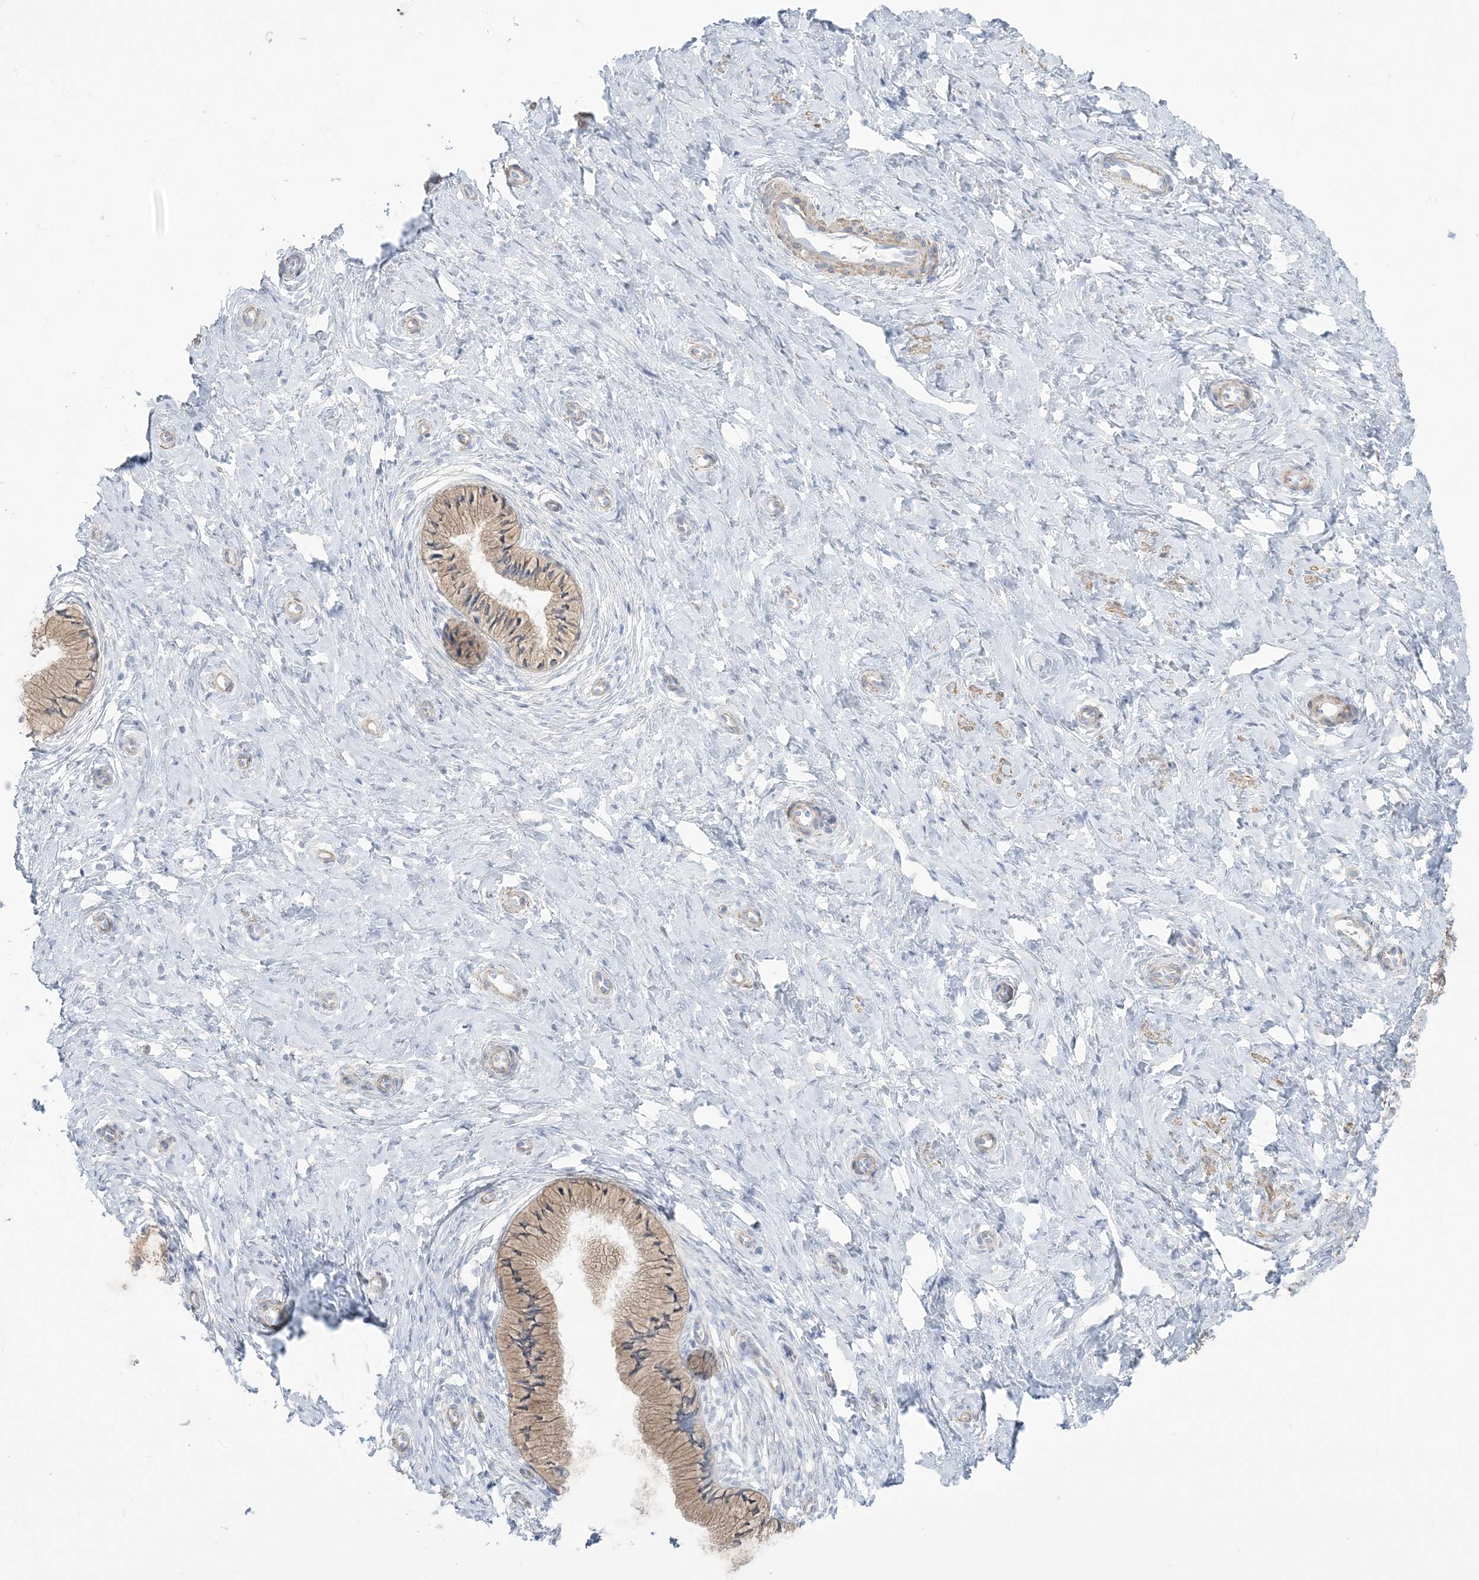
{"staining": {"intensity": "weak", "quantity": ">75%", "location": "cytoplasmic/membranous"}, "tissue": "cervix", "cell_type": "Glandular cells", "image_type": "normal", "snomed": [{"axis": "morphology", "description": "Normal tissue, NOS"}, {"axis": "topography", "description": "Cervix"}], "caption": "DAB immunohistochemical staining of normal human cervix shows weak cytoplasmic/membranous protein positivity in approximately >75% of glandular cells.", "gene": "AGXT", "patient": {"sex": "female", "age": 36}}